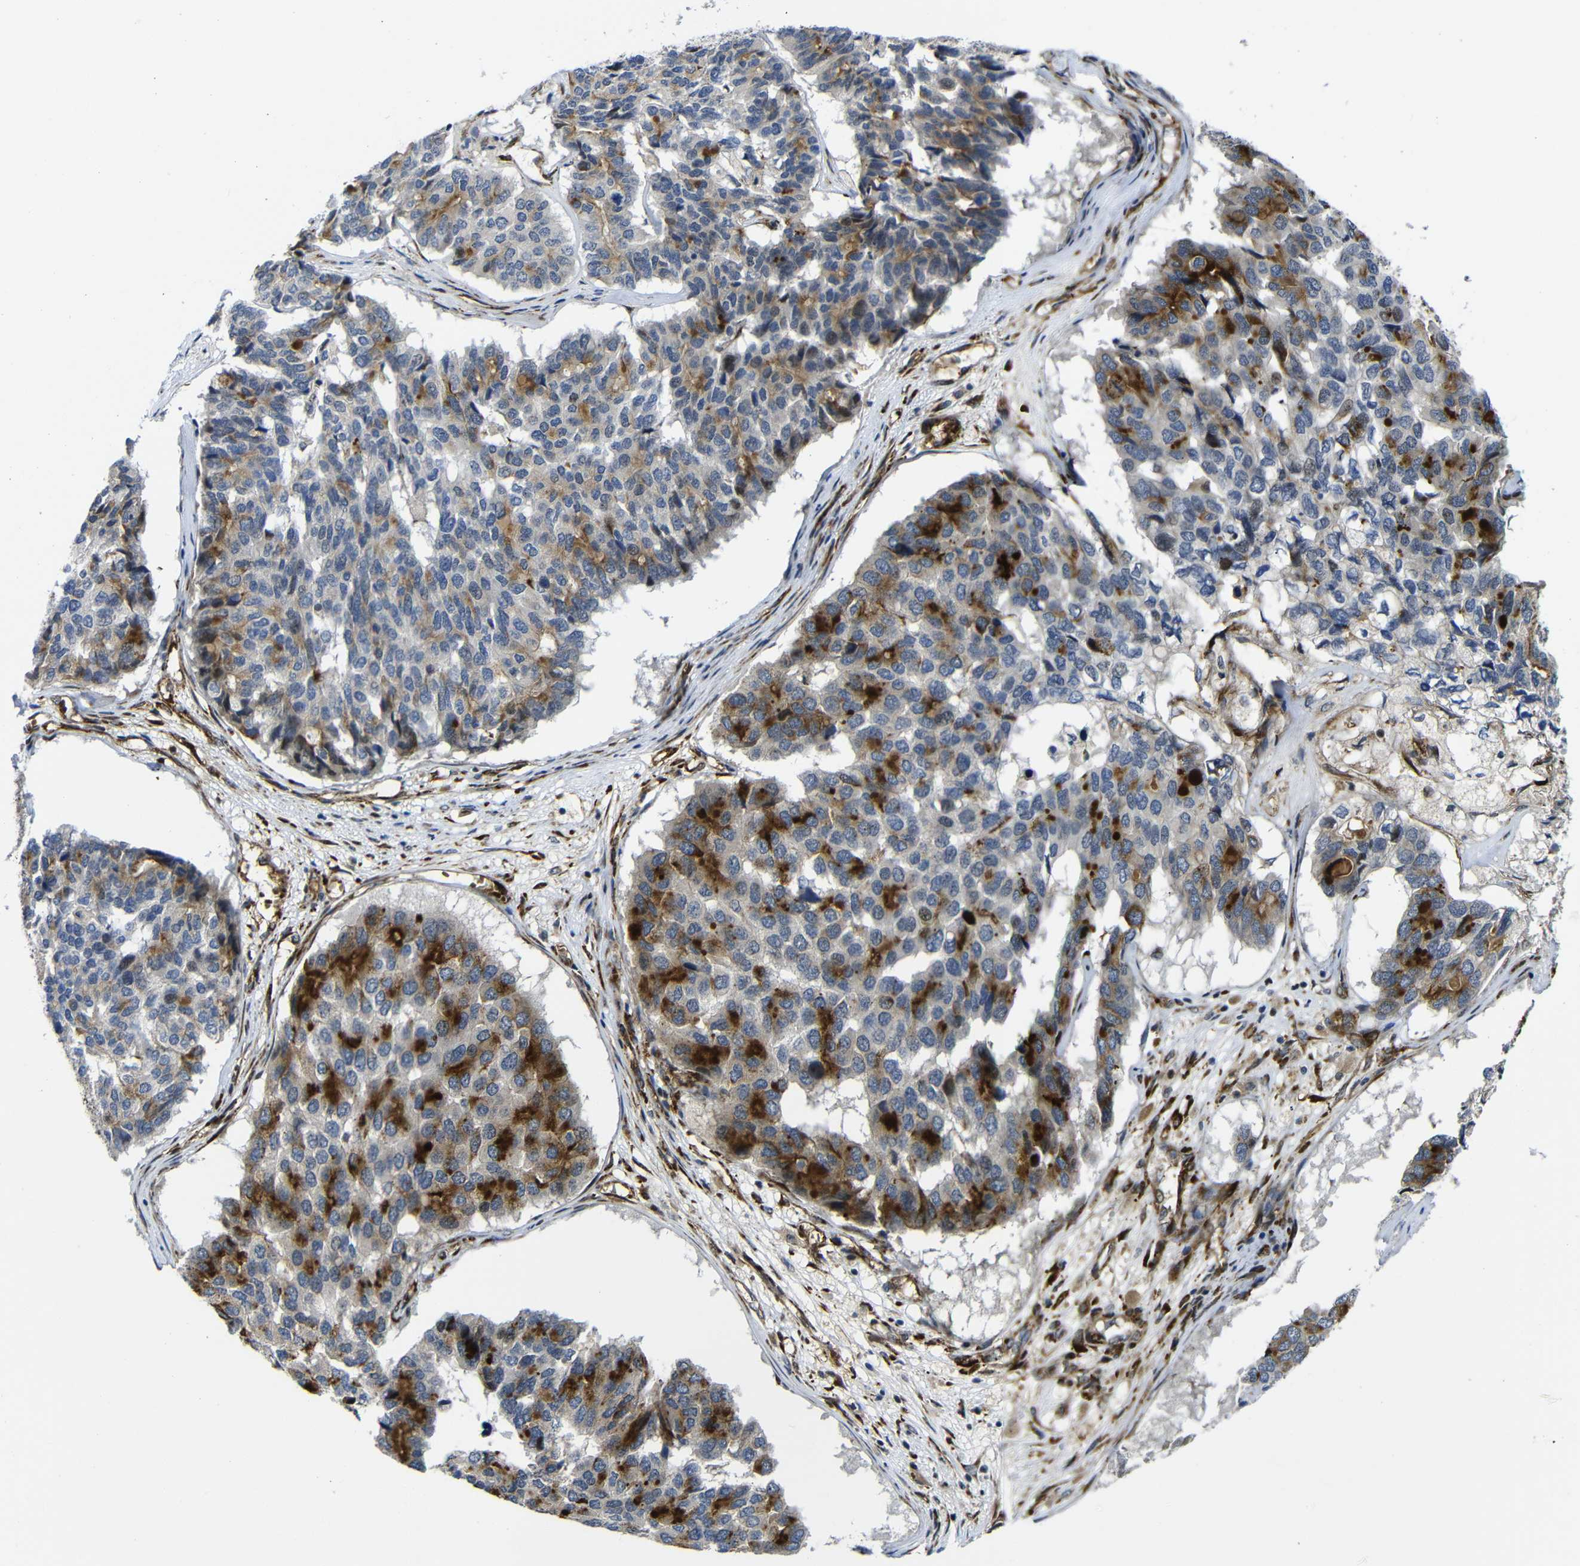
{"staining": {"intensity": "strong", "quantity": "25%-75%", "location": "cytoplasmic/membranous"}, "tissue": "pancreatic cancer", "cell_type": "Tumor cells", "image_type": "cancer", "snomed": [{"axis": "morphology", "description": "Adenocarcinoma, NOS"}, {"axis": "topography", "description": "Pancreas"}], "caption": "Pancreatic cancer (adenocarcinoma) was stained to show a protein in brown. There is high levels of strong cytoplasmic/membranous staining in about 25%-75% of tumor cells.", "gene": "PARP14", "patient": {"sex": "male", "age": 50}}